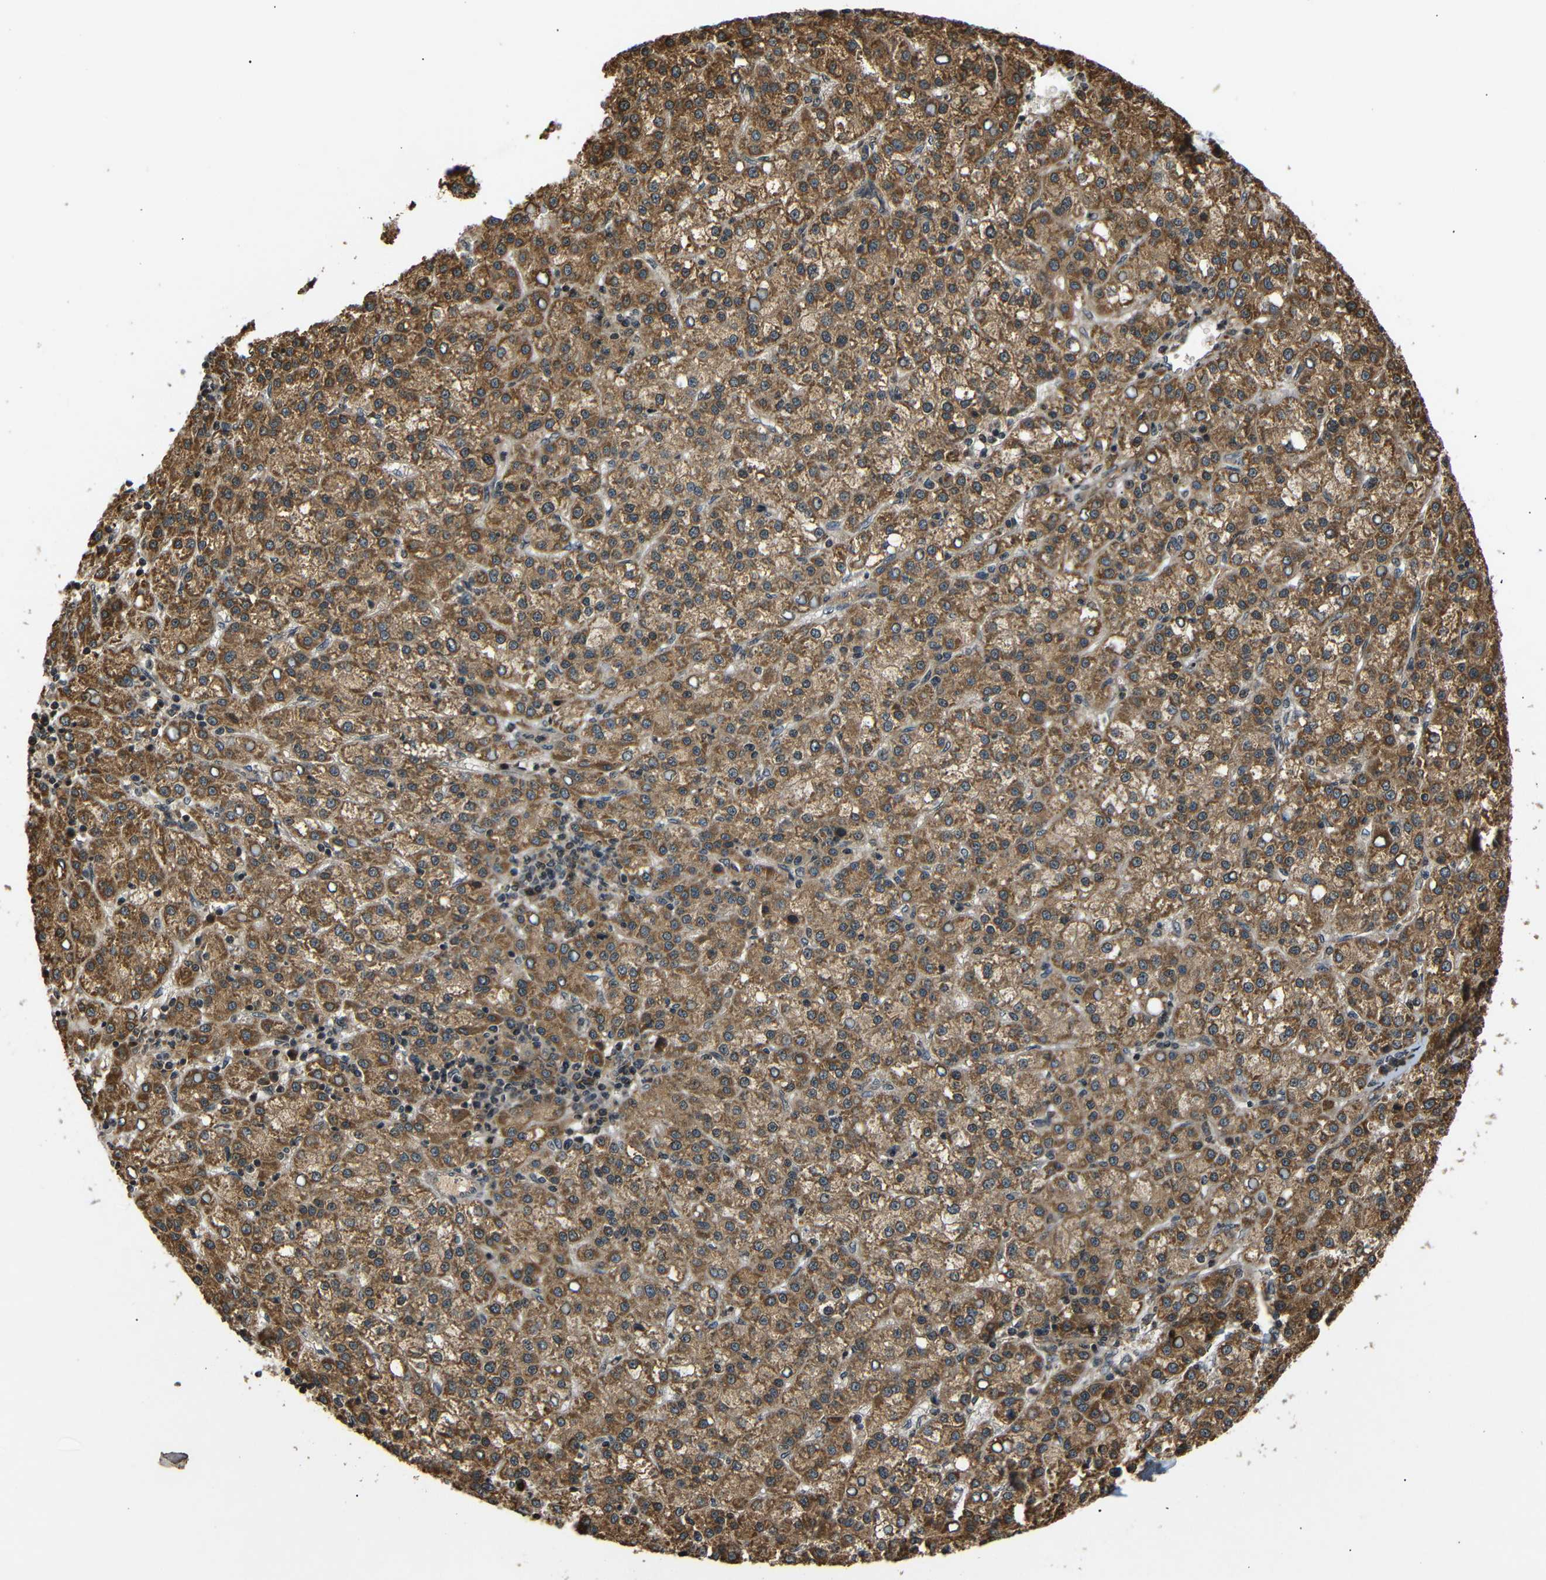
{"staining": {"intensity": "moderate", "quantity": ">75%", "location": "cytoplasmic/membranous"}, "tissue": "liver cancer", "cell_type": "Tumor cells", "image_type": "cancer", "snomed": [{"axis": "morphology", "description": "Carcinoma, Hepatocellular, NOS"}, {"axis": "topography", "description": "Liver"}], "caption": "Hepatocellular carcinoma (liver) stained with DAB immunohistochemistry (IHC) demonstrates medium levels of moderate cytoplasmic/membranous positivity in about >75% of tumor cells.", "gene": "TANK", "patient": {"sex": "female", "age": 58}}